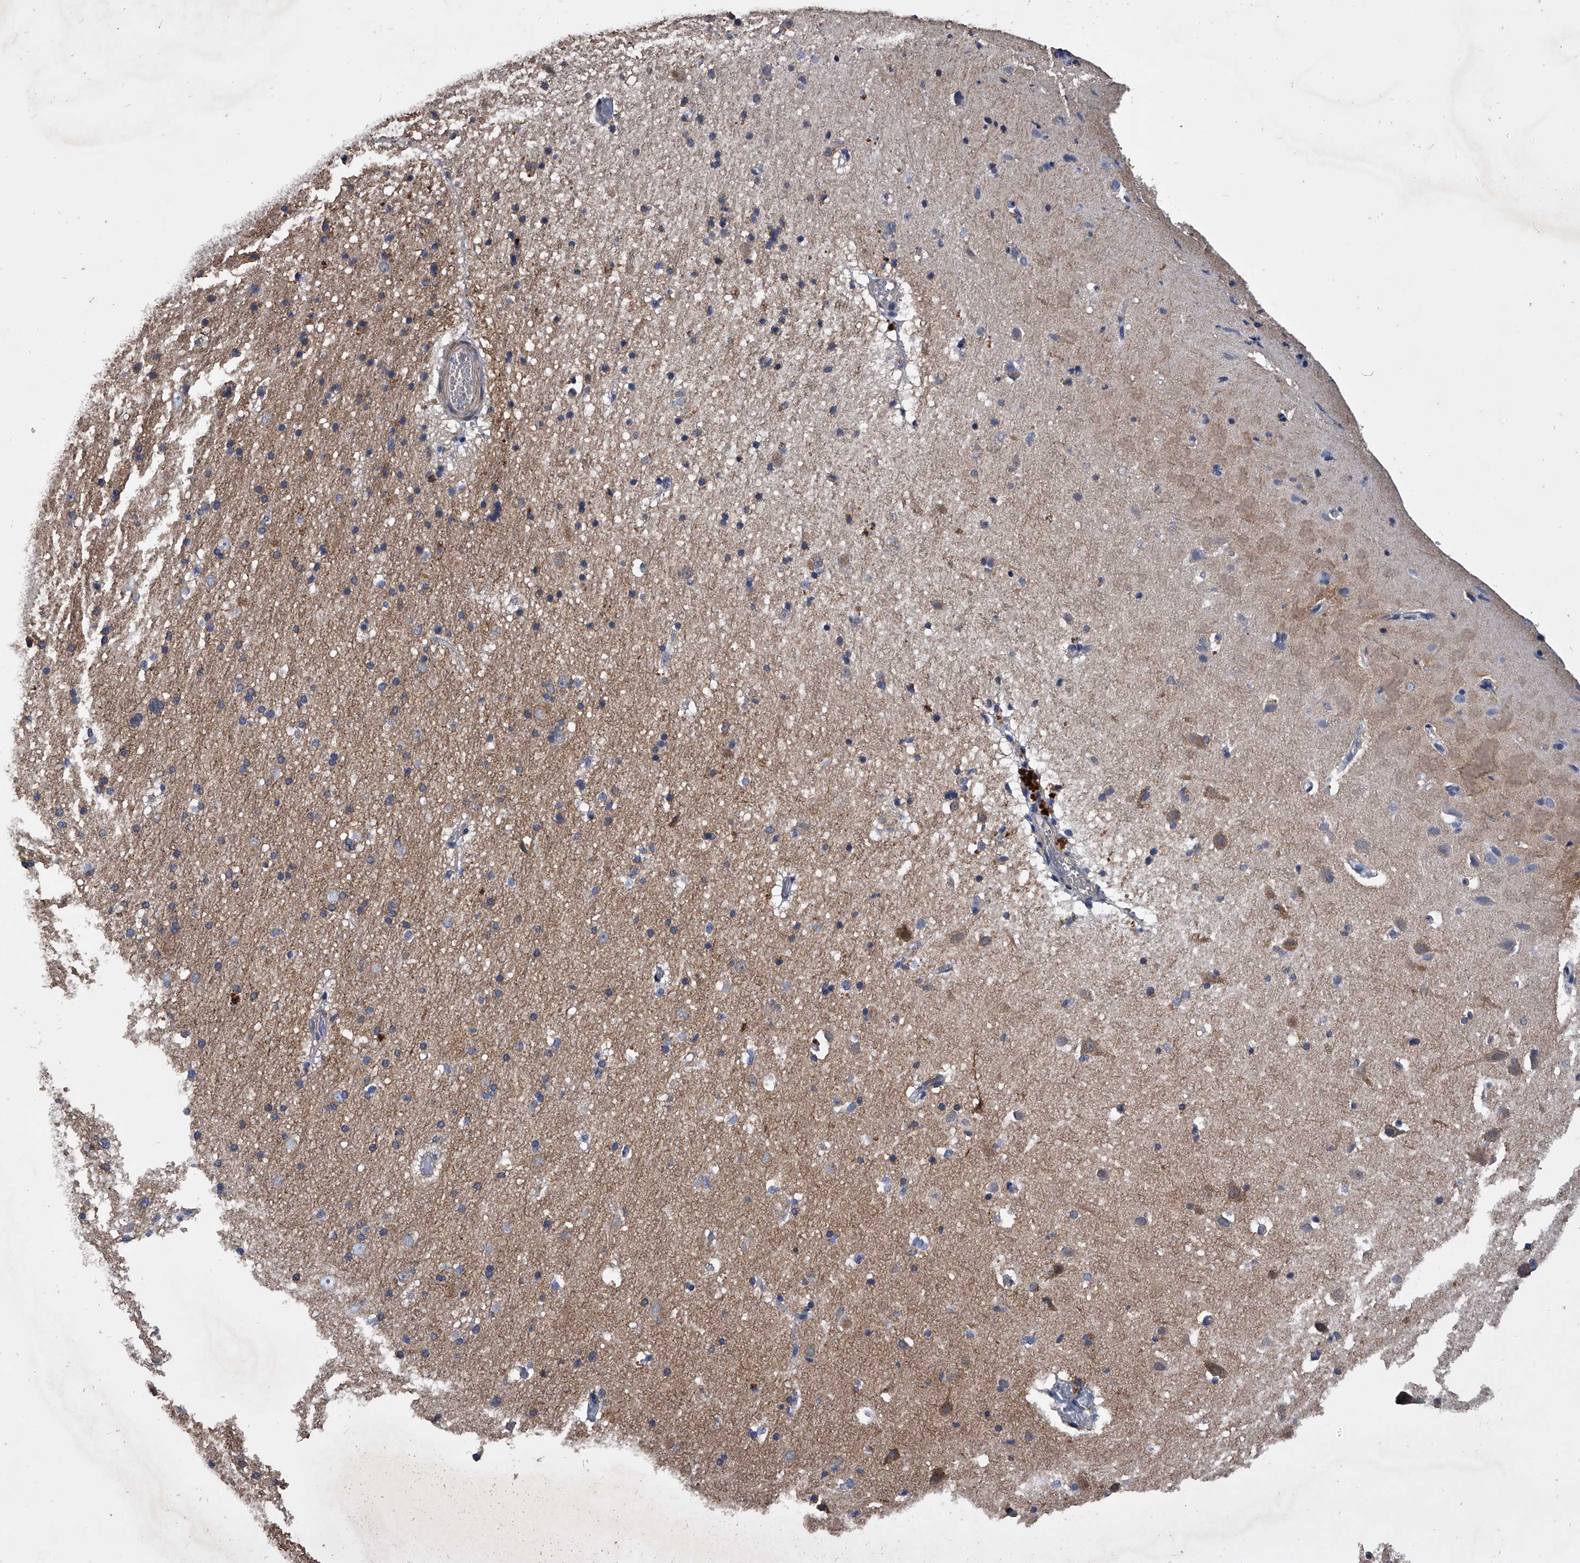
{"staining": {"intensity": "negative", "quantity": "none", "location": "none"}, "tissue": "cerebral cortex", "cell_type": "Endothelial cells", "image_type": "normal", "snomed": [{"axis": "morphology", "description": "Normal tissue, NOS"}, {"axis": "topography", "description": "Cerebral cortex"}], "caption": "Endothelial cells show no significant protein expression in unremarkable cerebral cortex. (IHC, brightfield microscopy, high magnification).", "gene": "NRP1", "patient": {"sex": "male", "age": 34}}